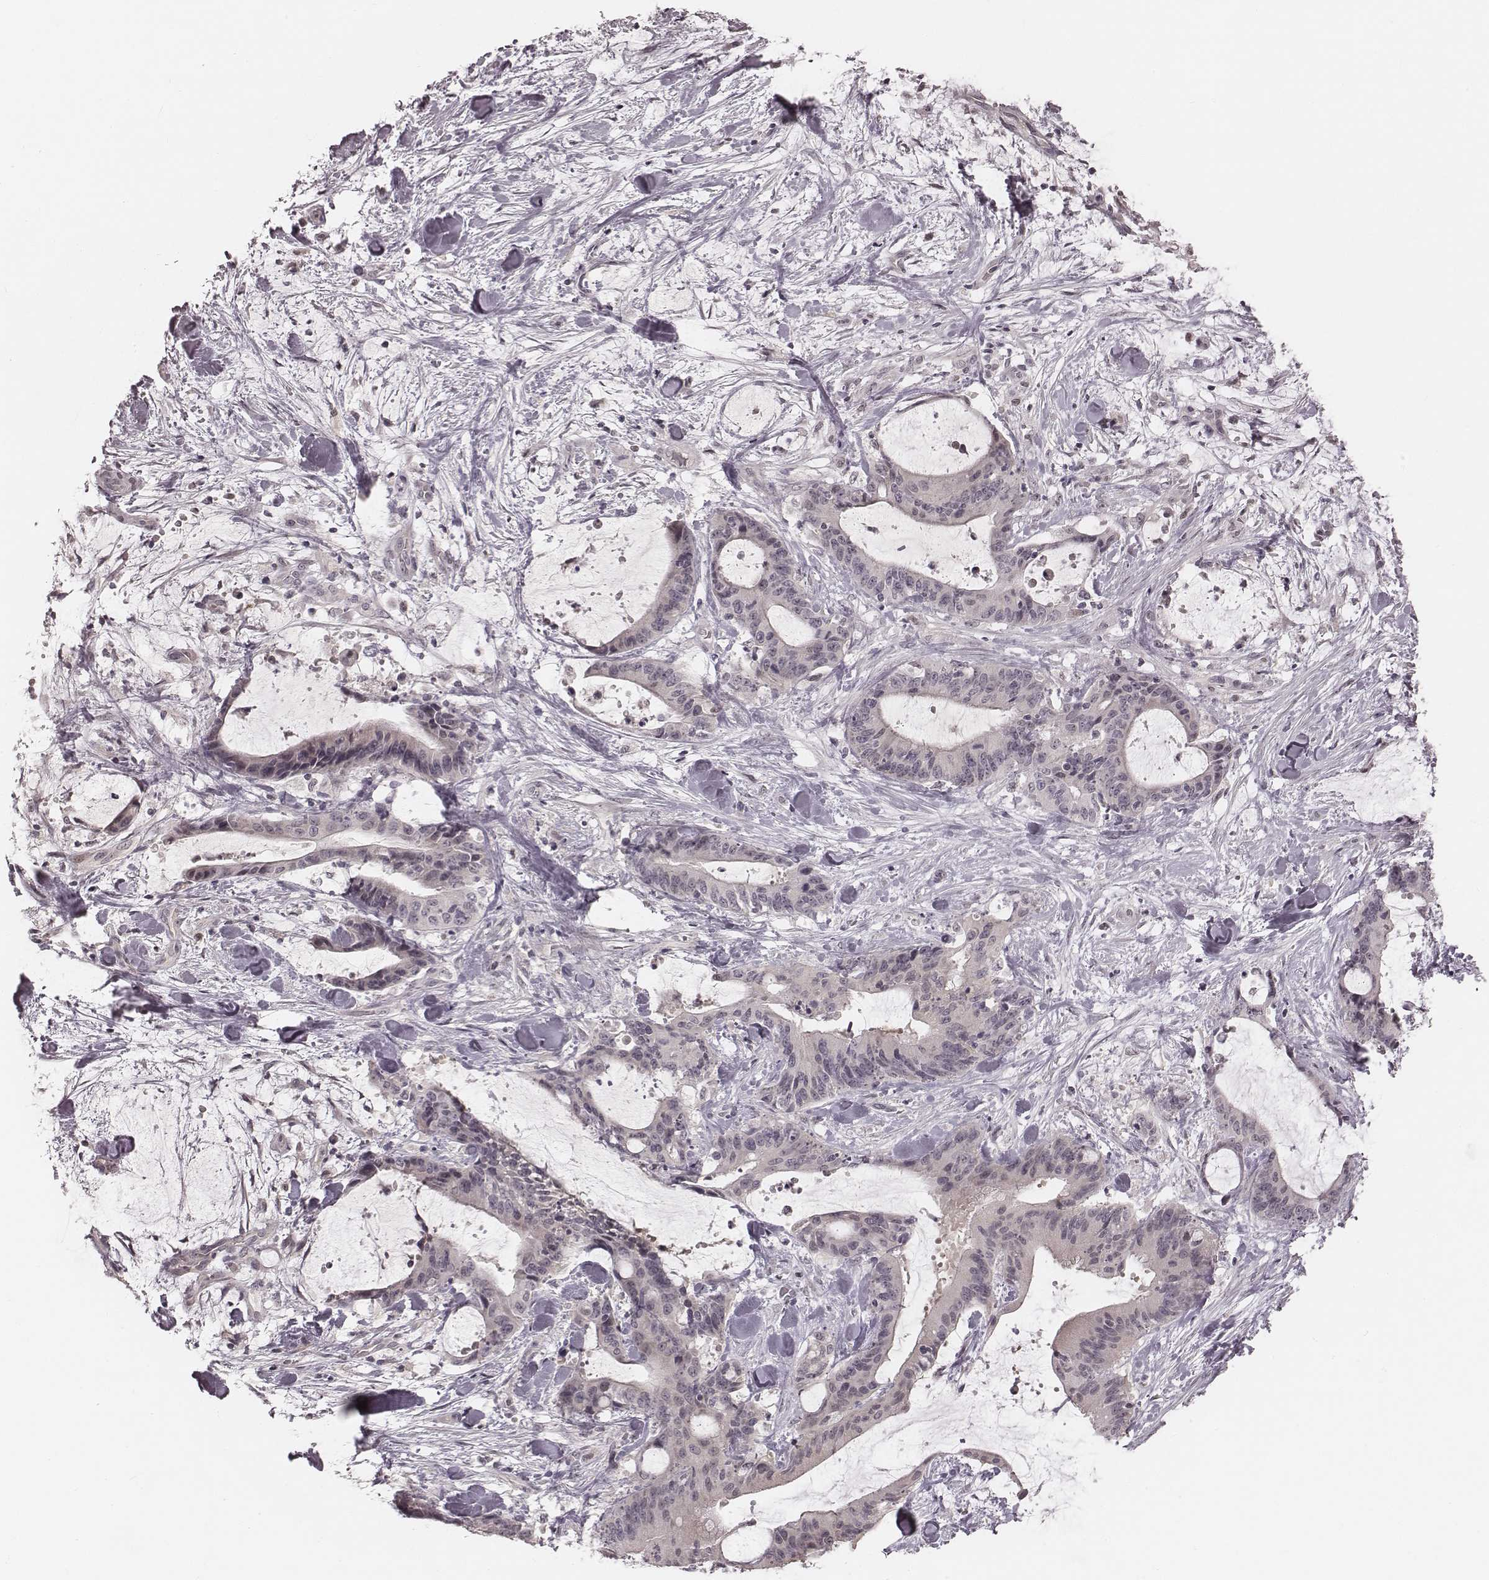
{"staining": {"intensity": "negative", "quantity": "none", "location": "none"}, "tissue": "liver cancer", "cell_type": "Tumor cells", "image_type": "cancer", "snomed": [{"axis": "morphology", "description": "Cholangiocarcinoma"}, {"axis": "topography", "description": "Liver"}], "caption": "The micrograph demonstrates no staining of tumor cells in liver cancer (cholangiocarcinoma).", "gene": "IQCG", "patient": {"sex": "female", "age": 73}}